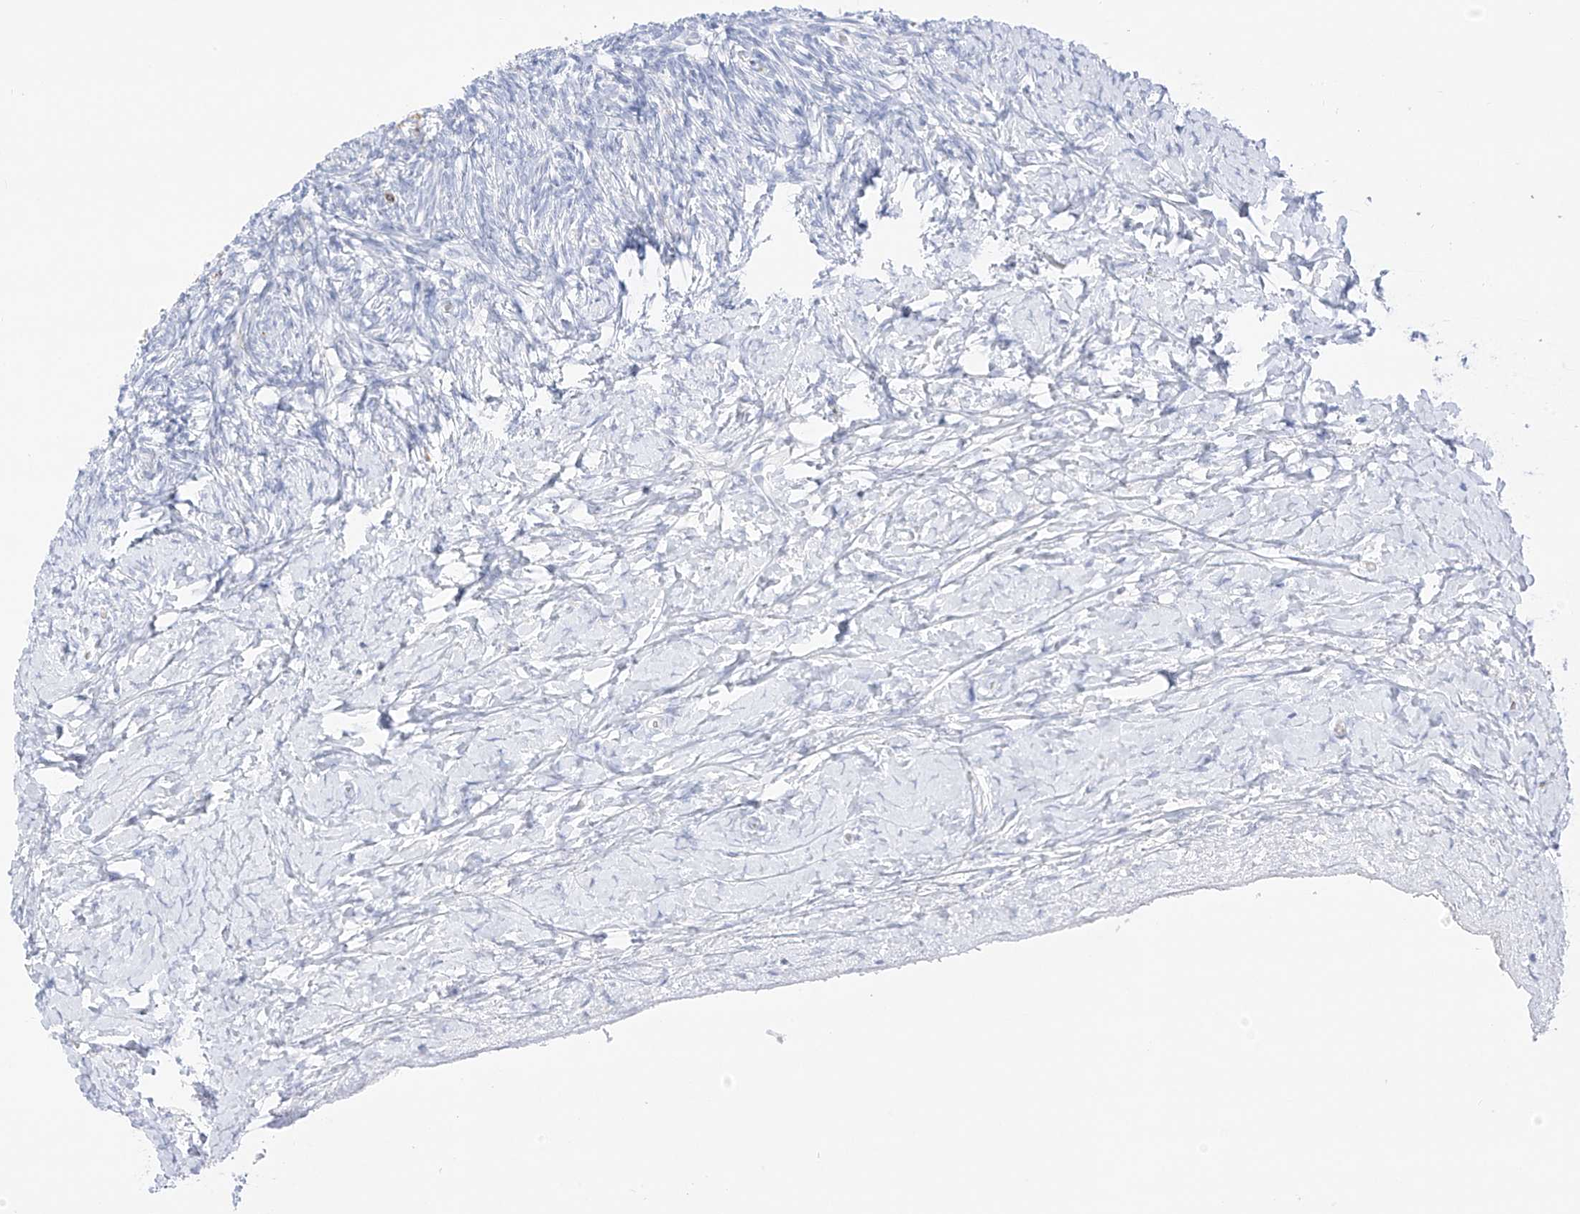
{"staining": {"intensity": "negative", "quantity": "none", "location": "none"}, "tissue": "ovary", "cell_type": "Ovarian stroma cells", "image_type": "normal", "snomed": [{"axis": "morphology", "description": "Normal tissue, NOS"}, {"axis": "morphology", "description": "Developmental malformation"}, {"axis": "topography", "description": "Ovary"}], "caption": "The histopathology image displays no significant positivity in ovarian stroma cells of ovary.", "gene": "ST3GAL5", "patient": {"sex": "female", "age": 39}}